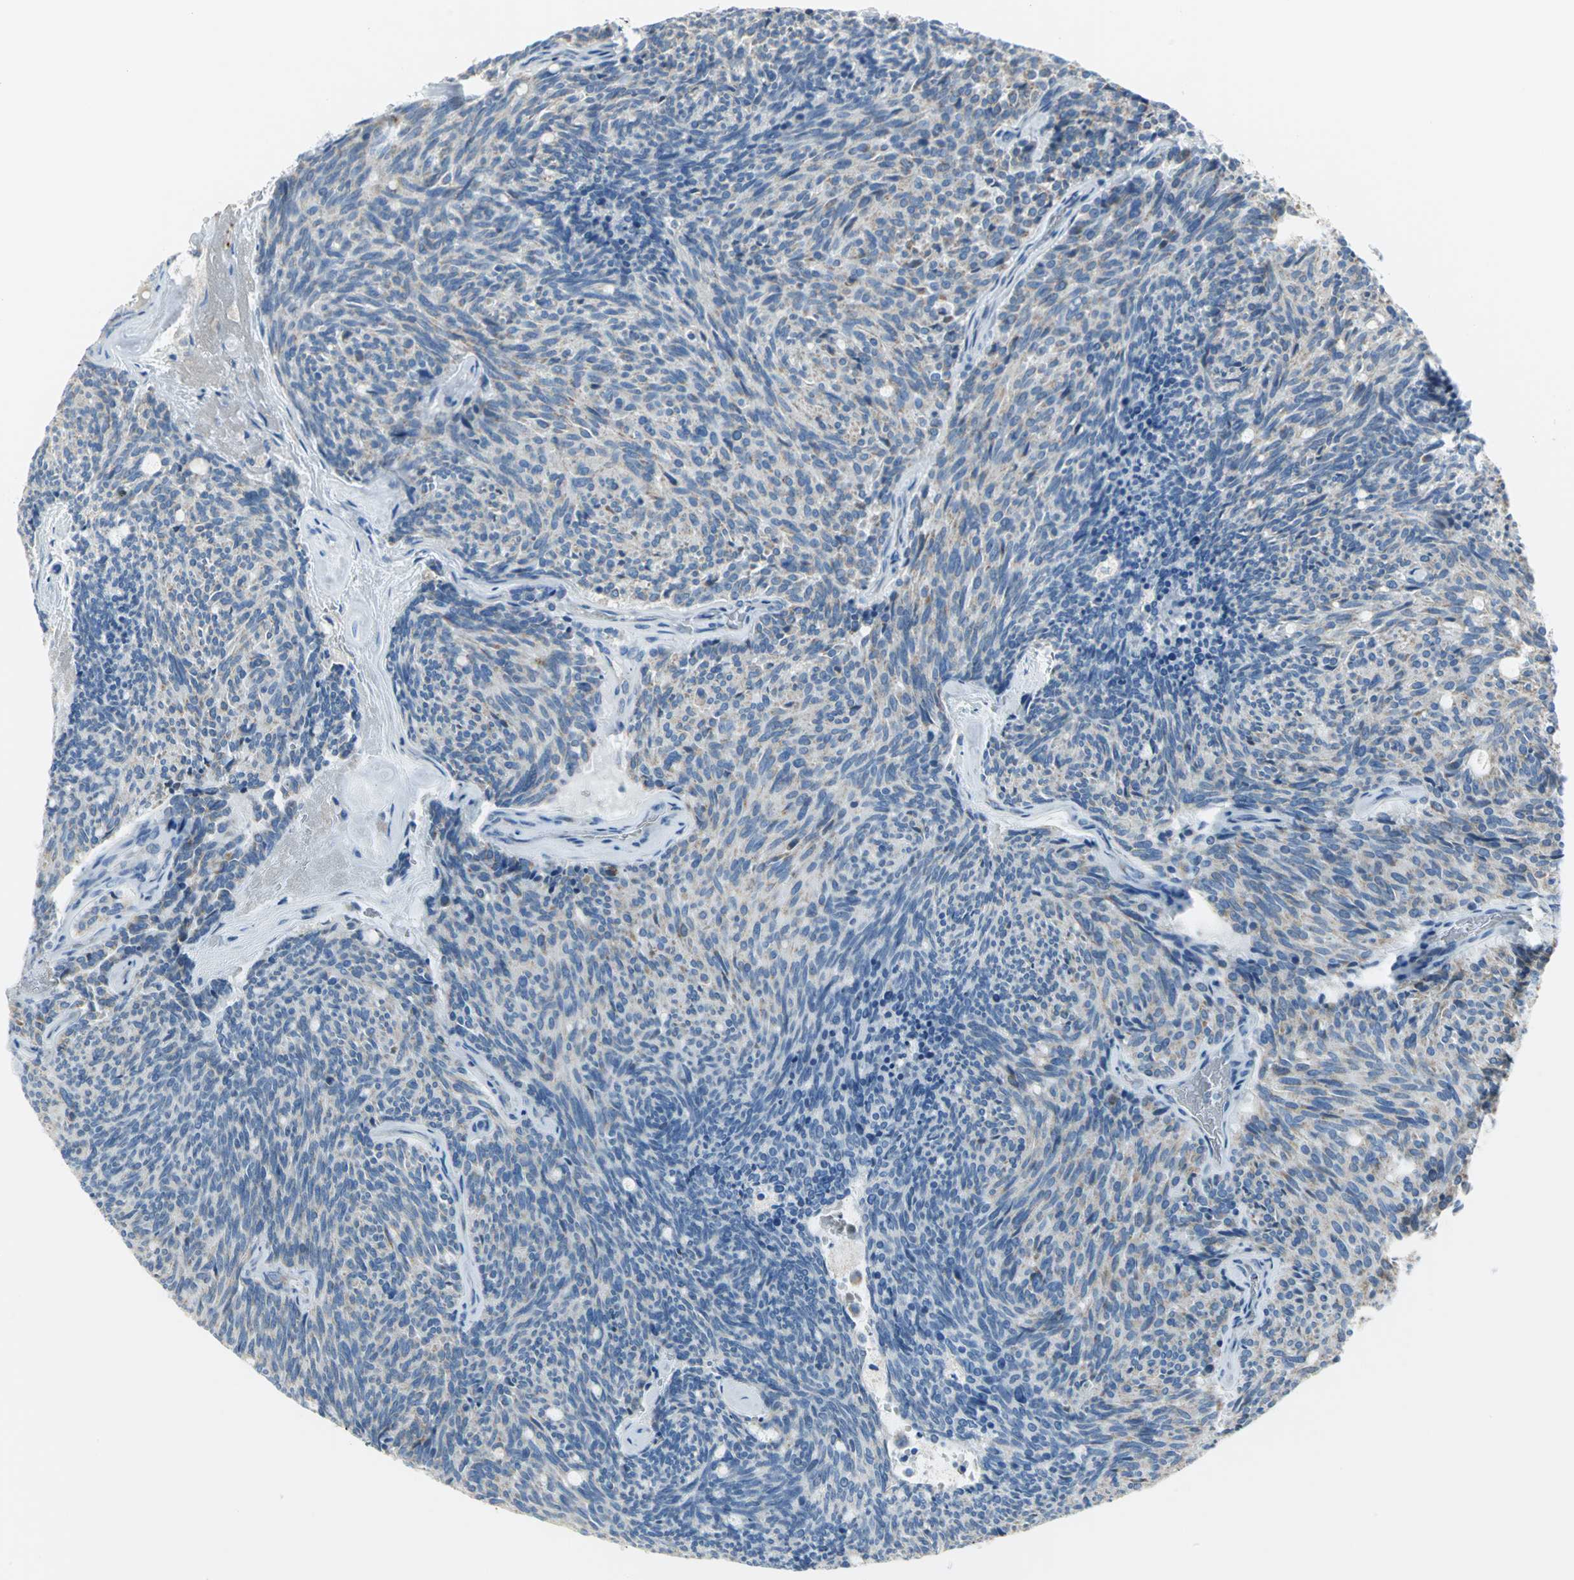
{"staining": {"intensity": "weak", "quantity": "25%-75%", "location": "cytoplasmic/membranous"}, "tissue": "carcinoid", "cell_type": "Tumor cells", "image_type": "cancer", "snomed": [{"axis": "morphology", "description": "Carcinoid, malignant, NOS"}, {"axis": "topography", "description": "Pancreas"}], "caption": "Carcinoid (malignant) stained for a protein (brown) reveals weak cytoplasmic/membranous positive staining in approximately 25%-75% of tumor cells.", "gene": "ALOX15", "patient": {"sex": "female", "age": 54}}